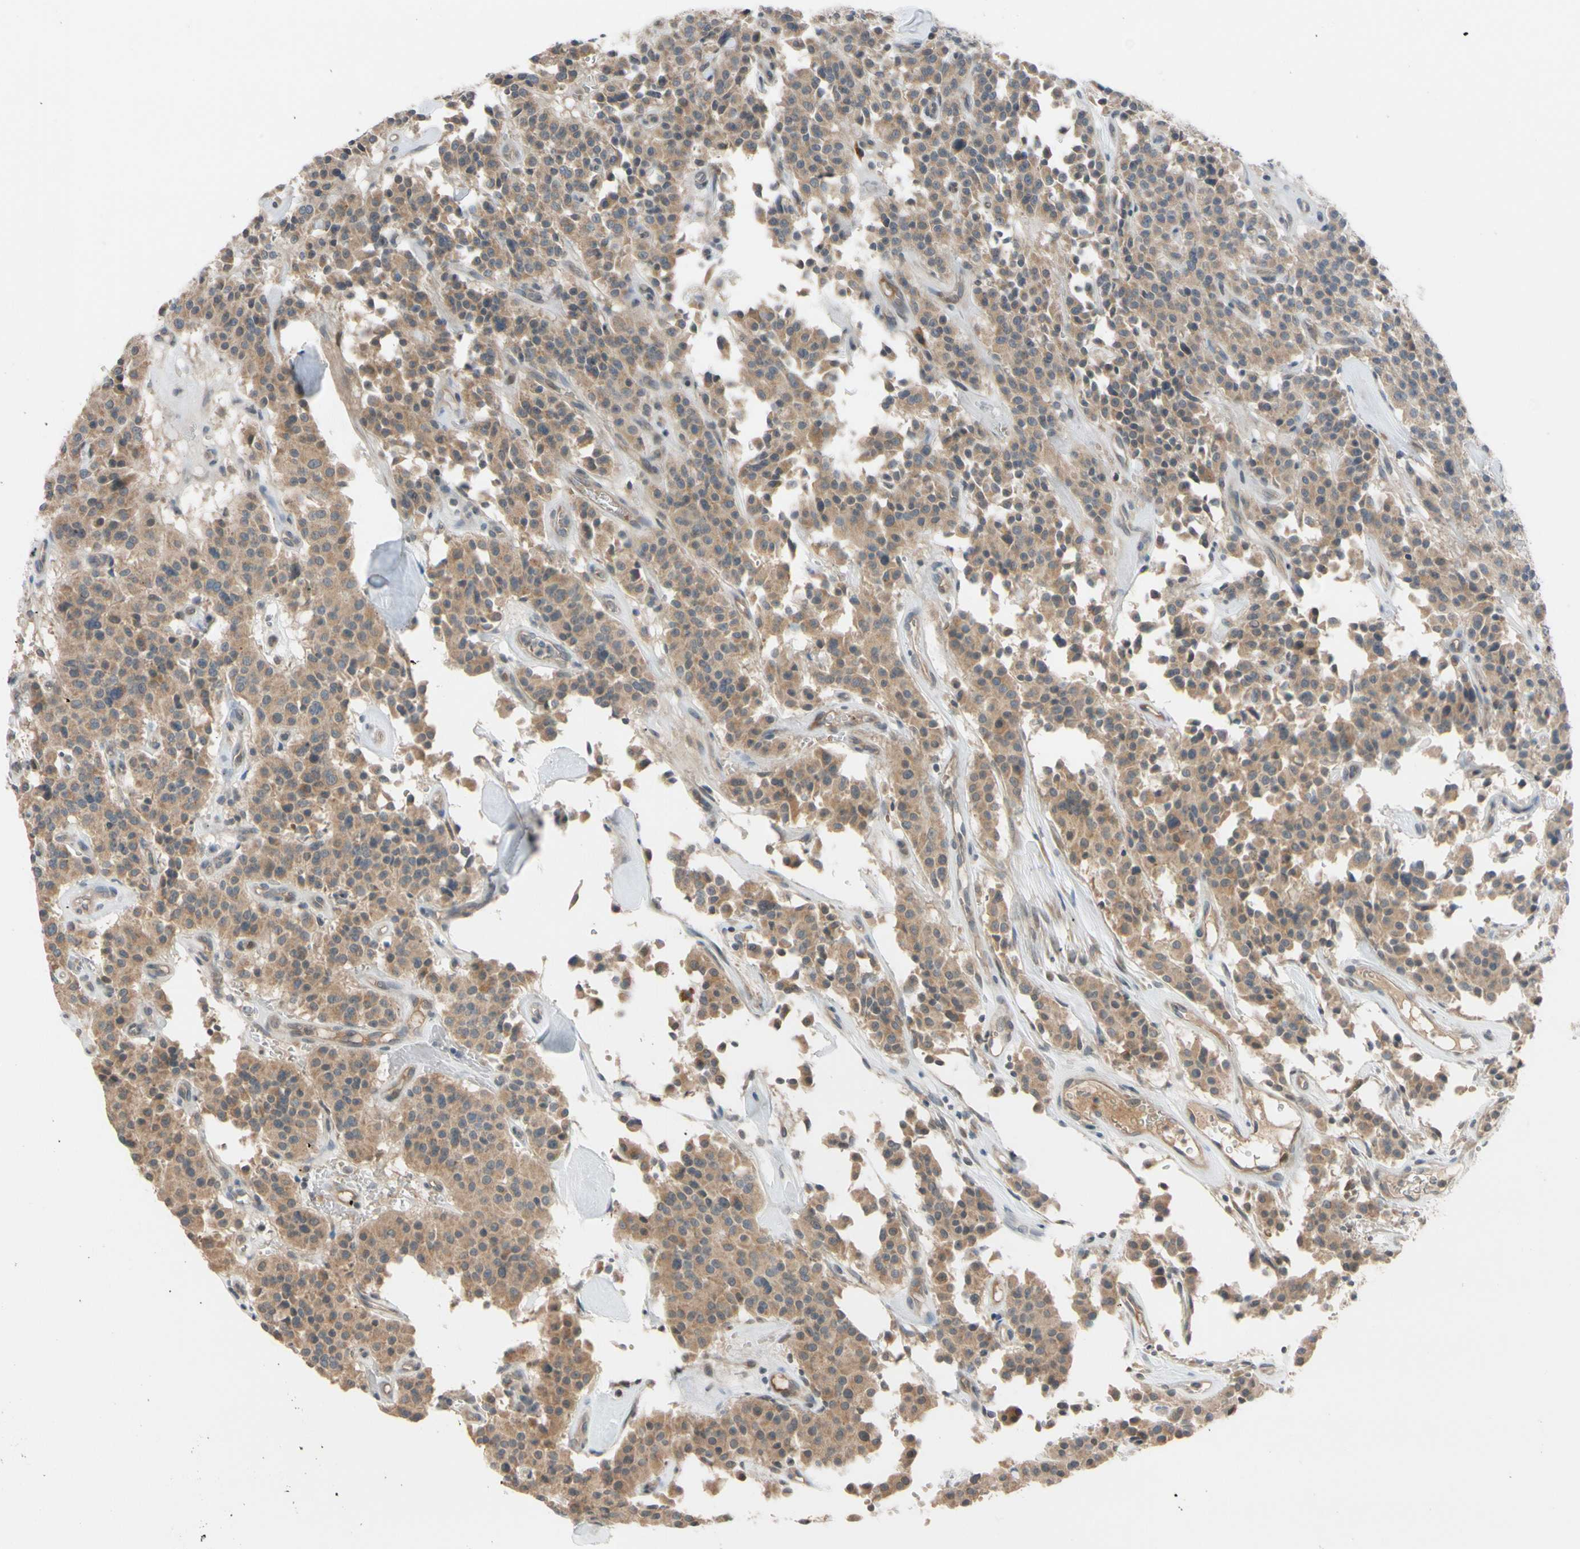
{"staining": {"intensity": "weak", "quantity": ">75%", "location": "cytoplasmic/membranous"}, "tissue": "carcinoid", "cell_type": "Tumor cells", "image_type": "cancer", "snomed": [{"axis": "morphology", "description": "Carcinoid, malignant, NOS"}, {"axis": "topography", "description": "Lung"}], "caption": "DAB immunohistochemical staining of carcinoid reveals weak cytoplasmic/membranous protein positivity in about >75% of tumor cells.", "gene": "FGF10", "patient": {"sex": "male", "age": 30}}